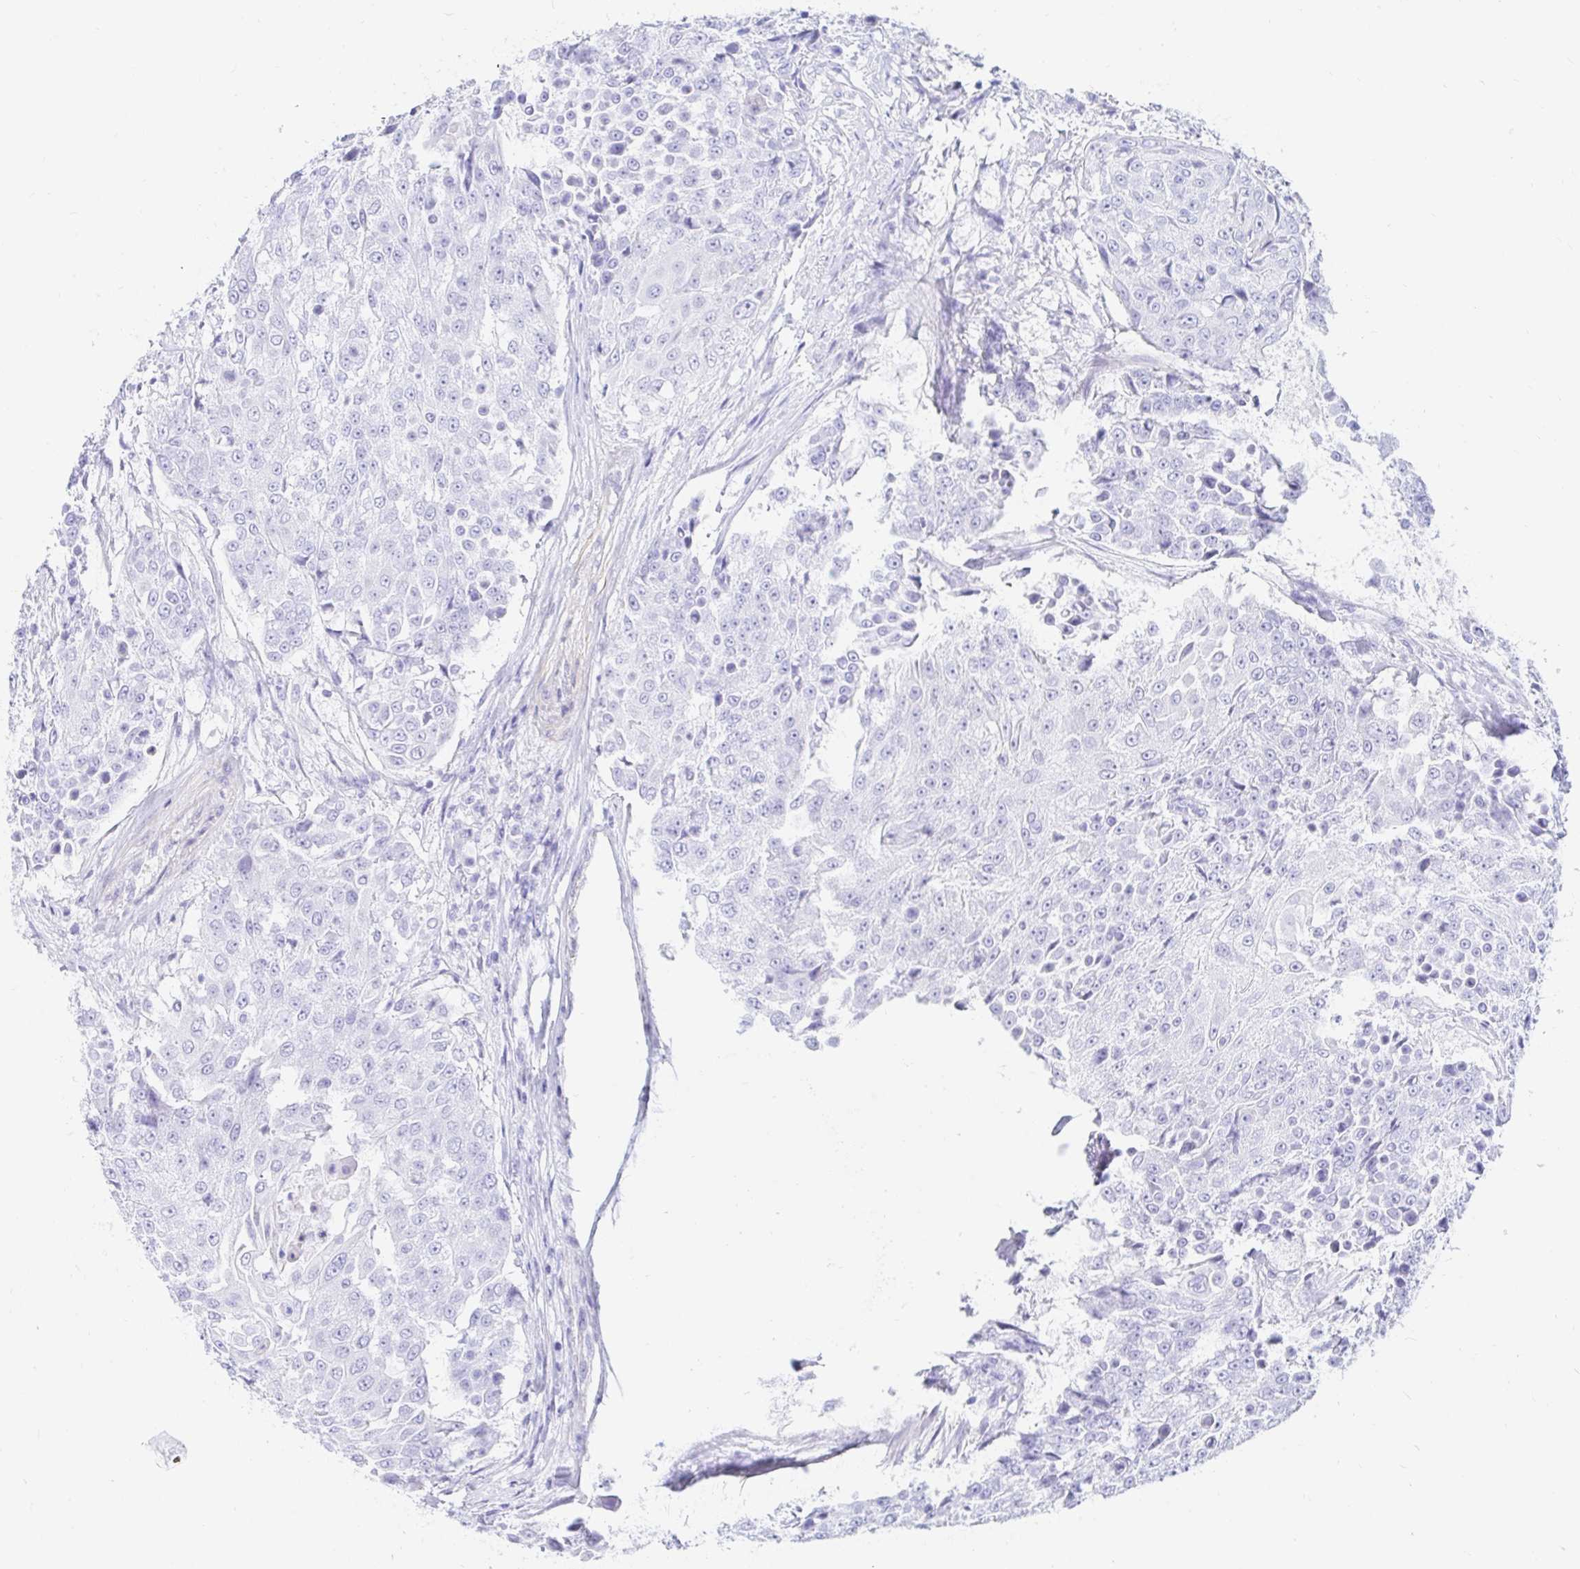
{"staining": {"intensity": "negative", "quantity": "none", "location": "none"}, "tissue": "urothelial cancer", "cell_type": "Tumor cells", "image_type": "cancer", "snomed": [{"axis": "morphology", "description": "Urothelial carcinoma, High grade"}, {"axis": "topography", "description": "Urinary bladder"}], "caption": "Immunohistochemical staining of human urothelial cancer reveals no significant positivity in tumor cells.", "gene": "PPP1R1B", "patient": {"sex": "female", "age": 63}}